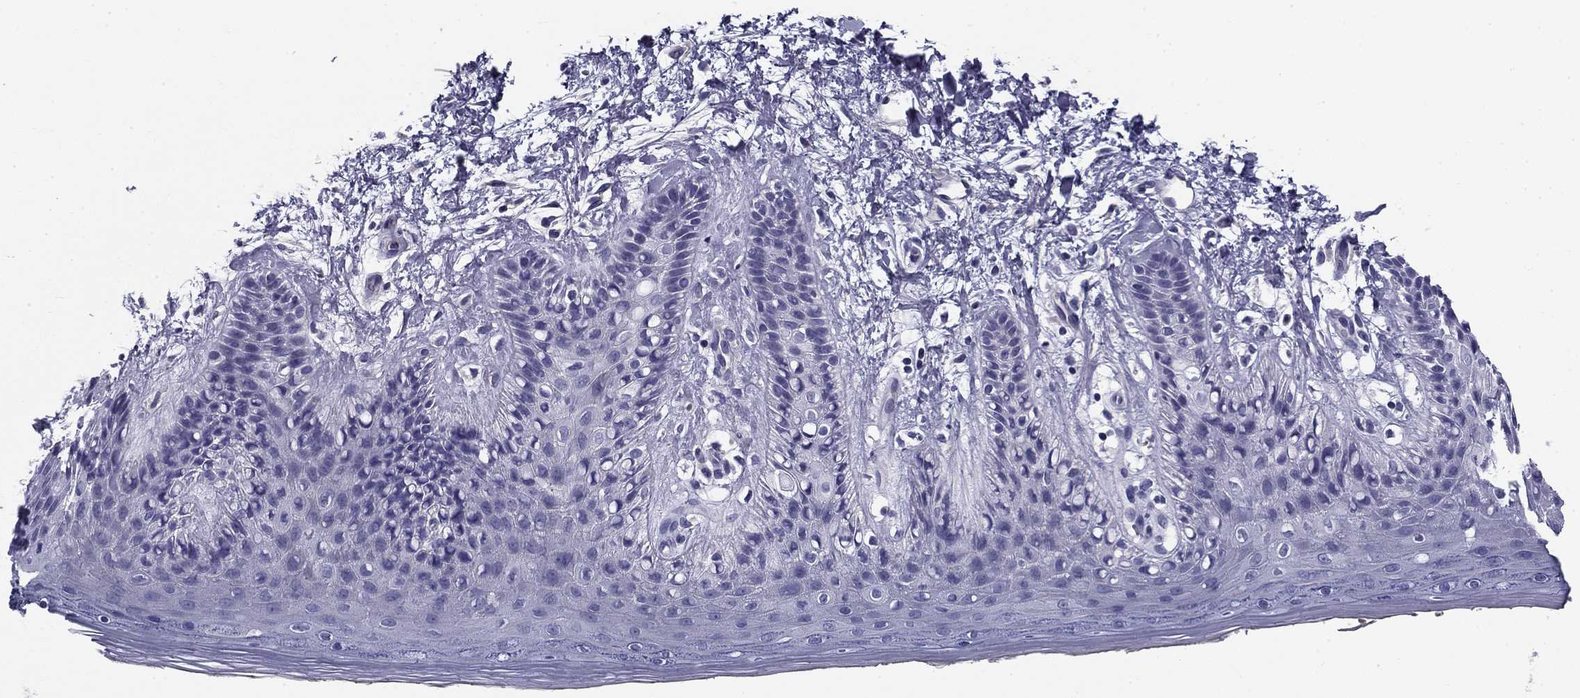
{"staining": {"intensity": "negative", "quantity": "none", "location": "none"}, "tissue": "skin", "cell_type": "Epidermal cells", "image_type": "normal", "snomed": [{"axis": "morphology", "description": "Normal tissue, NOS"}, {"axis": "topography", "description": "Anal"}], "caption": "Immunohistochemistry image of benign skin: skin stained with DAB exhibits no significant protein staining in epidermal cells. Brightfield microscopy of immunohistochemistry (IHC) stained with DAB (3,3'-diaminobenzidine) (brown) and hematoxylin (blue), captured at high magnification.", "gene": "FLNC", "patient": {"sex": "male", "age": 36}}